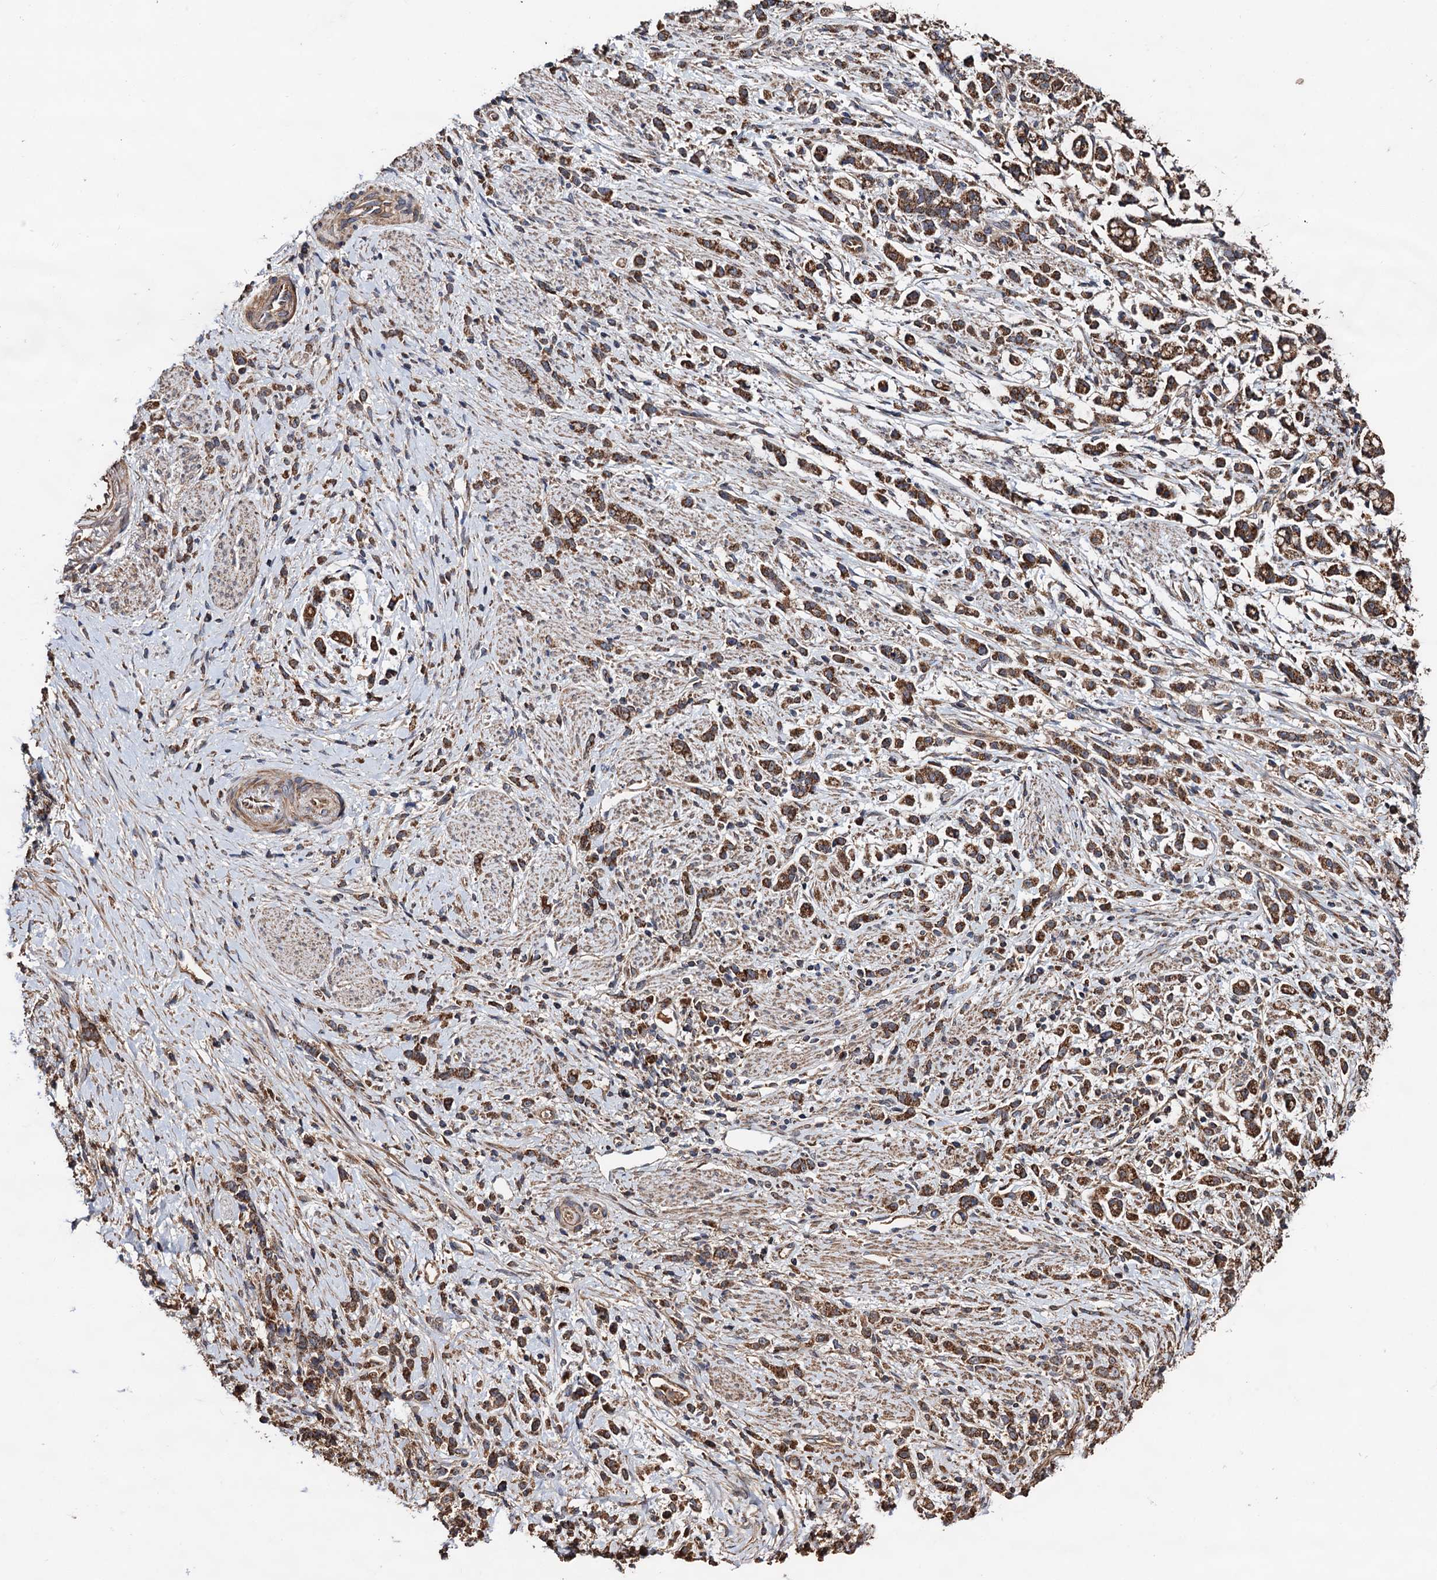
{"staining": {"intensity": "moderate", "quantity": ">75%", "location": "cytoplasmic/membranous"}, "tissue": "stomach cancer", "cell_type": "Tumor cells", "image_type": "cancer", "snomed": [{"axis": "morphology", "description": "Adenocarcinoma, NOS"}, {"axis": "topography", "description": "Stomach"}], "caption": "Immunohistochemical staining of human stomach cancer exhibits moderate cytoplasmic/membranous protein expression in approximately >75% of tumor cells.", "gene": "MRPL42", "patient": {"sex": "female", "age": 60}}